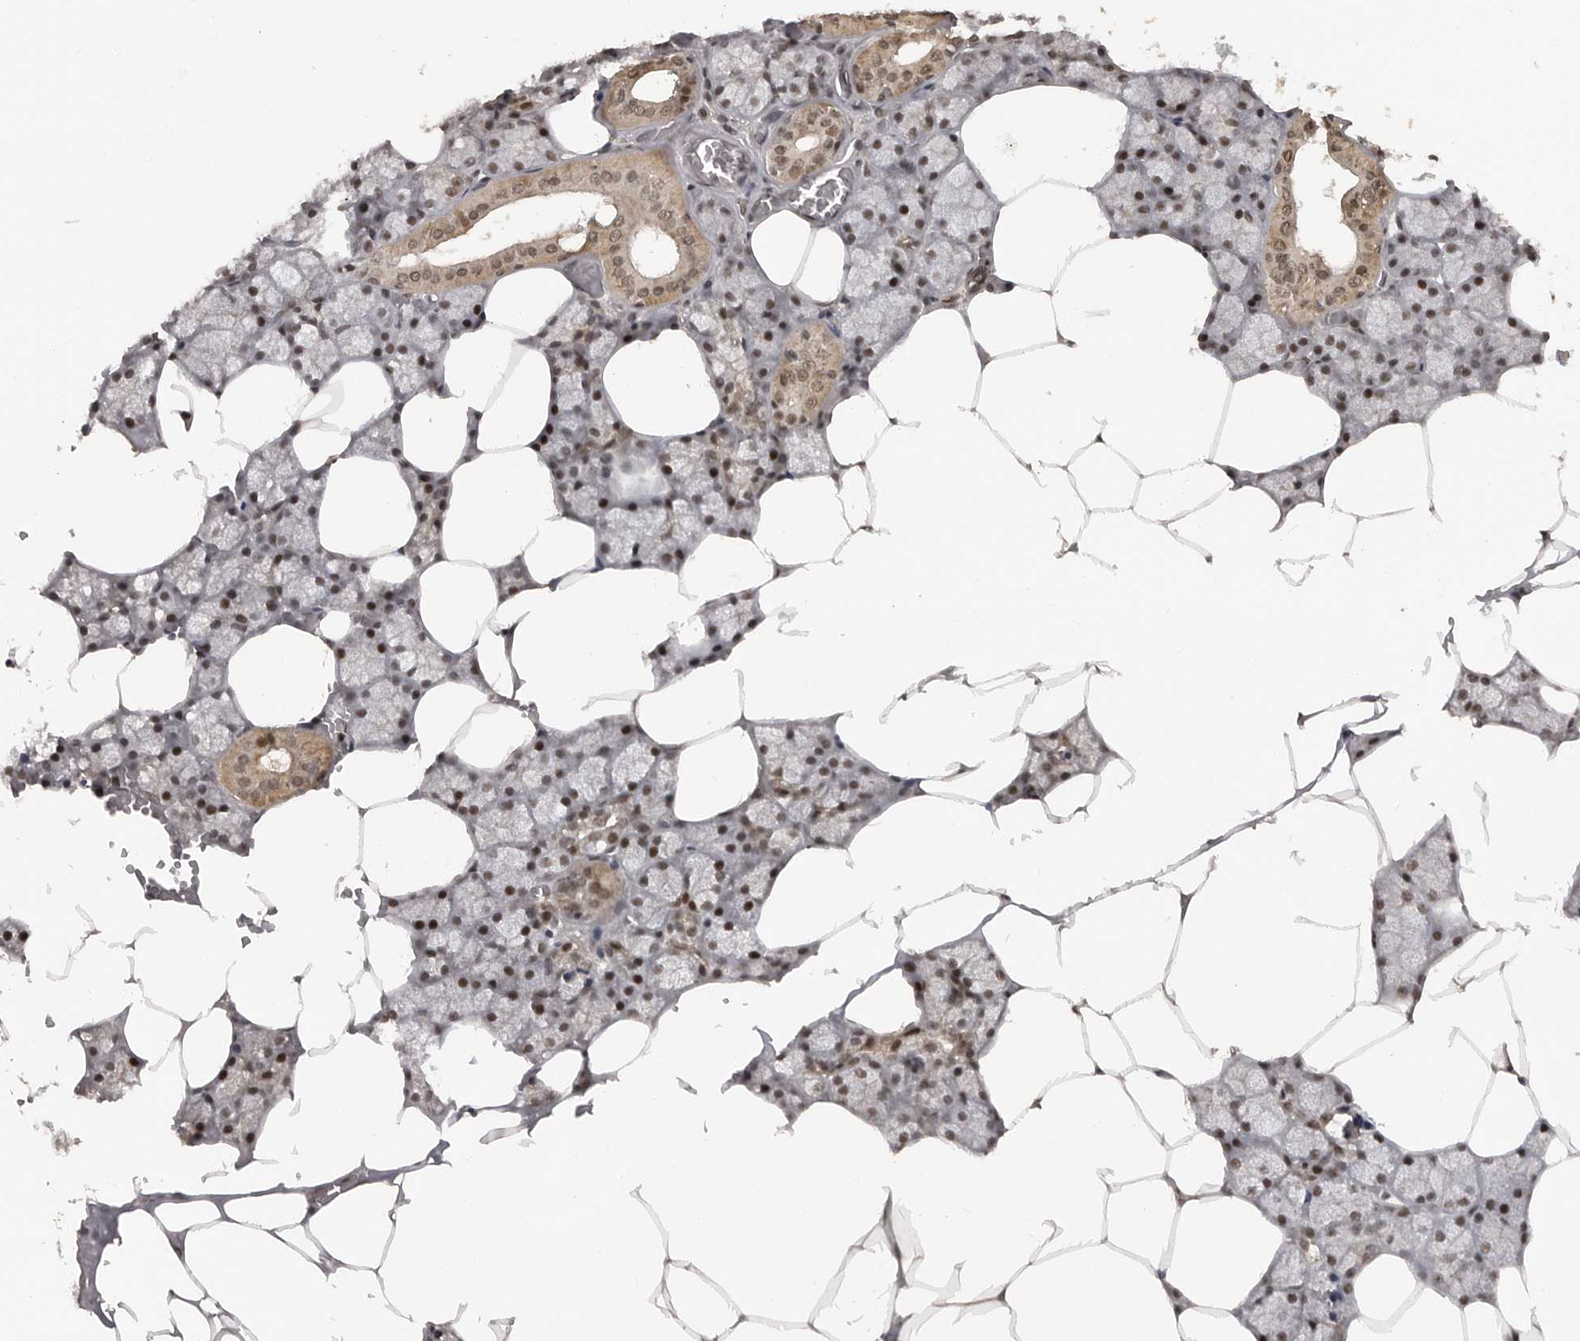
{"staining": {"intensity": "strong", "quantity": "25%-75%", "location": "cytoplasmic/membranous,nuclear"}, "tissue": "salivary gland", "cell_type": "Glandular cells", "image_type": "normal", "snomed": [{"axis": "morphology", "description": "Normal tissue, NOS"}, {"axis": "topography", "description": "Salivary gland"}], "caption": "This micrograph displays benign salivary gland stained with immunohistochemistry (IHC) to label a protein in brown. The cytoplasmic/membranous,nuclear of glandular cells show strong positivity for the protein. Nuclei are counter-stained blue.", "gene": "CBLL1", "patient": {"sex": "male", "age": 62}}